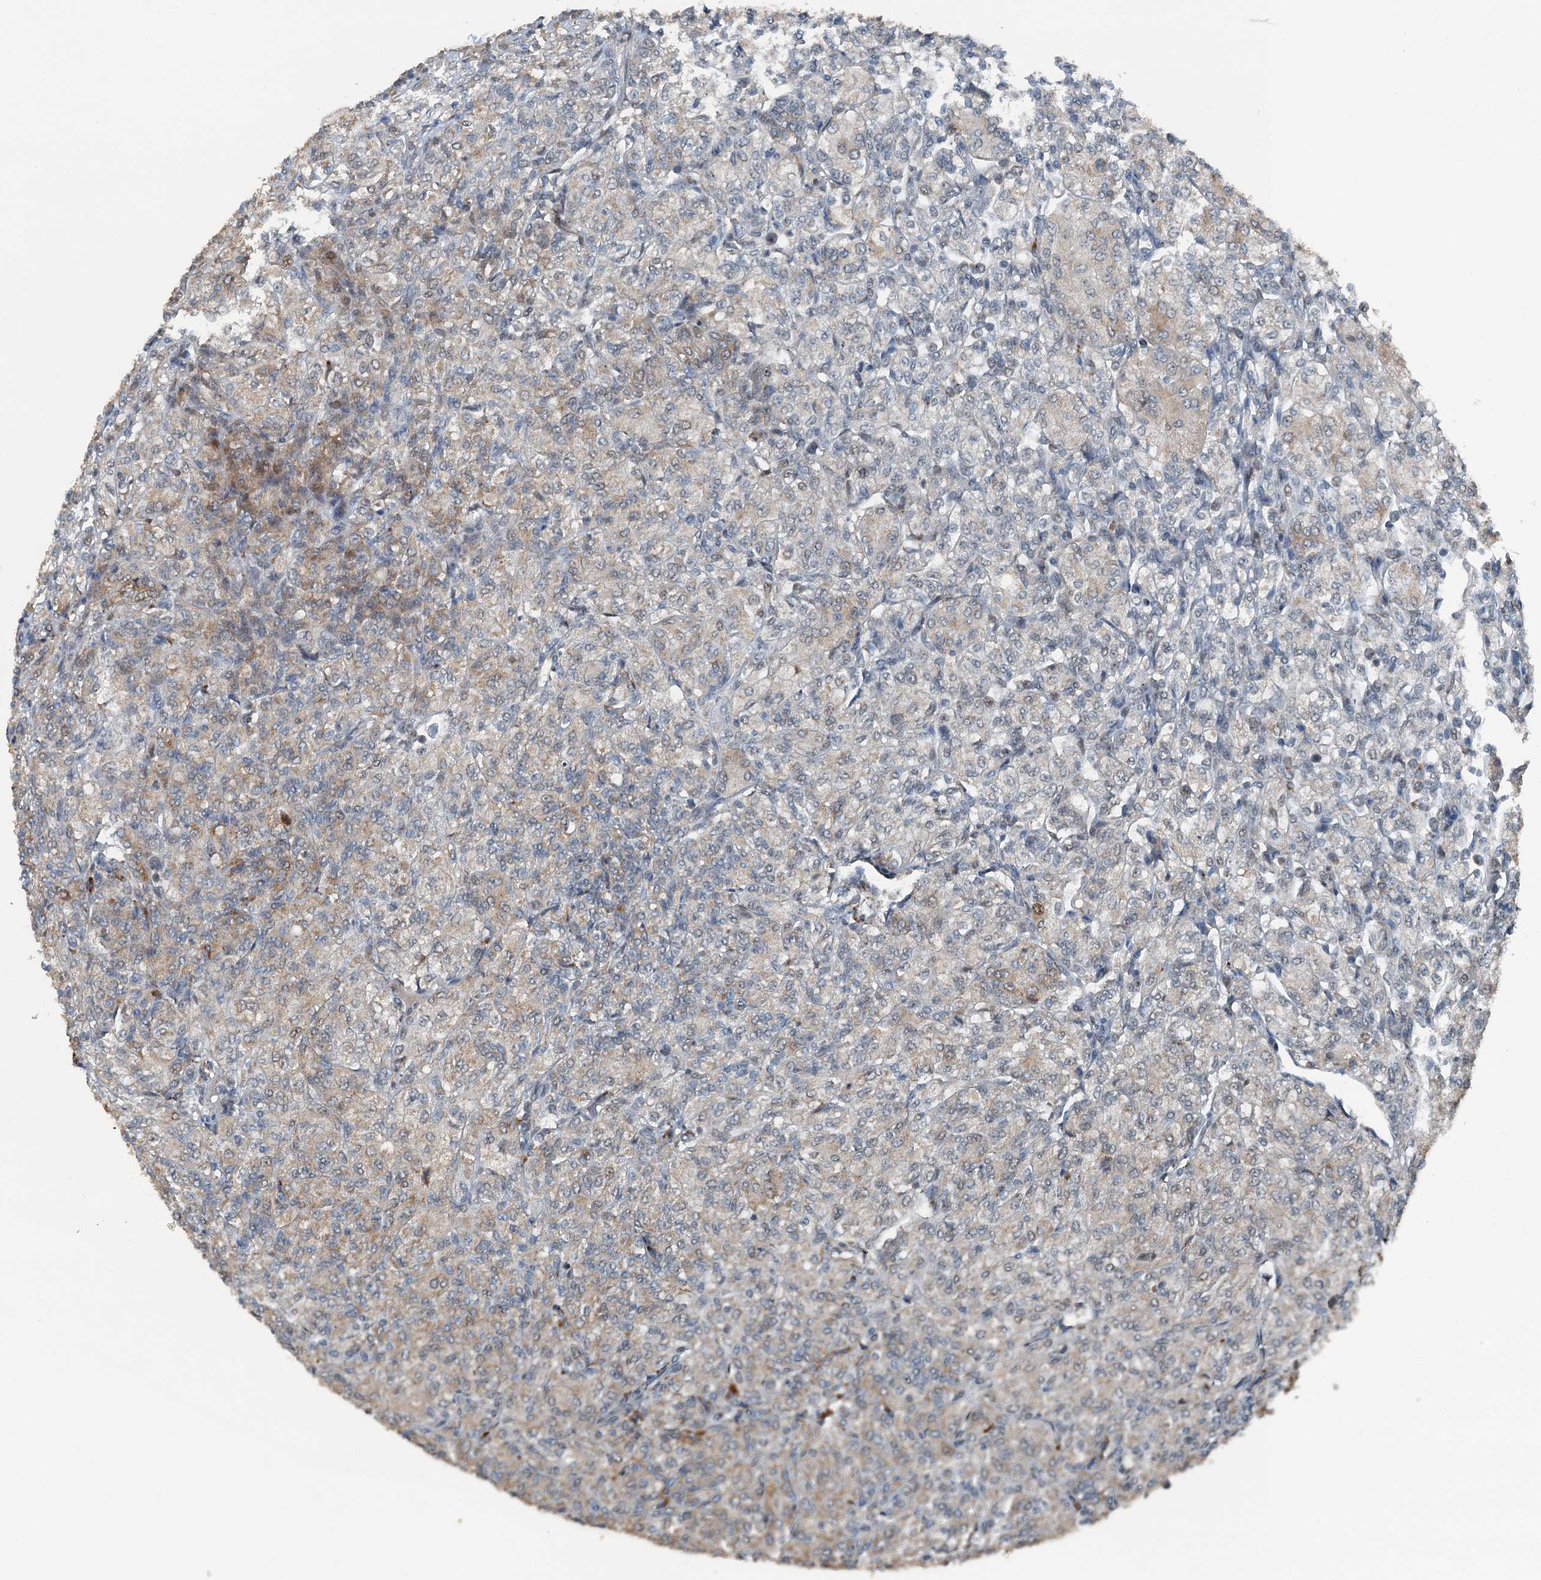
{"staining": {"intensity": "weak", "quantity": "<25%", "location": "cytoplasmic/membranous"}, "tissue": "renal cancer", "cell_type": "Tumor cells", "image_type": "cancer", "snomed": [{"axis": "morphology", "description": "Adenocarcinoma, NOS"}, {"axis": "topography", "description": "Kidney"}], "caption": "The micrograph demonstrates no staining of tumor cells in renal cancer (adenocarcinoma). (DAB (3,3'-diaminobenzidine) immunohistochemistry (IHC), high magnification).", "gene": "BMERB1", "patient": {"sex": "male", "age": 77}}